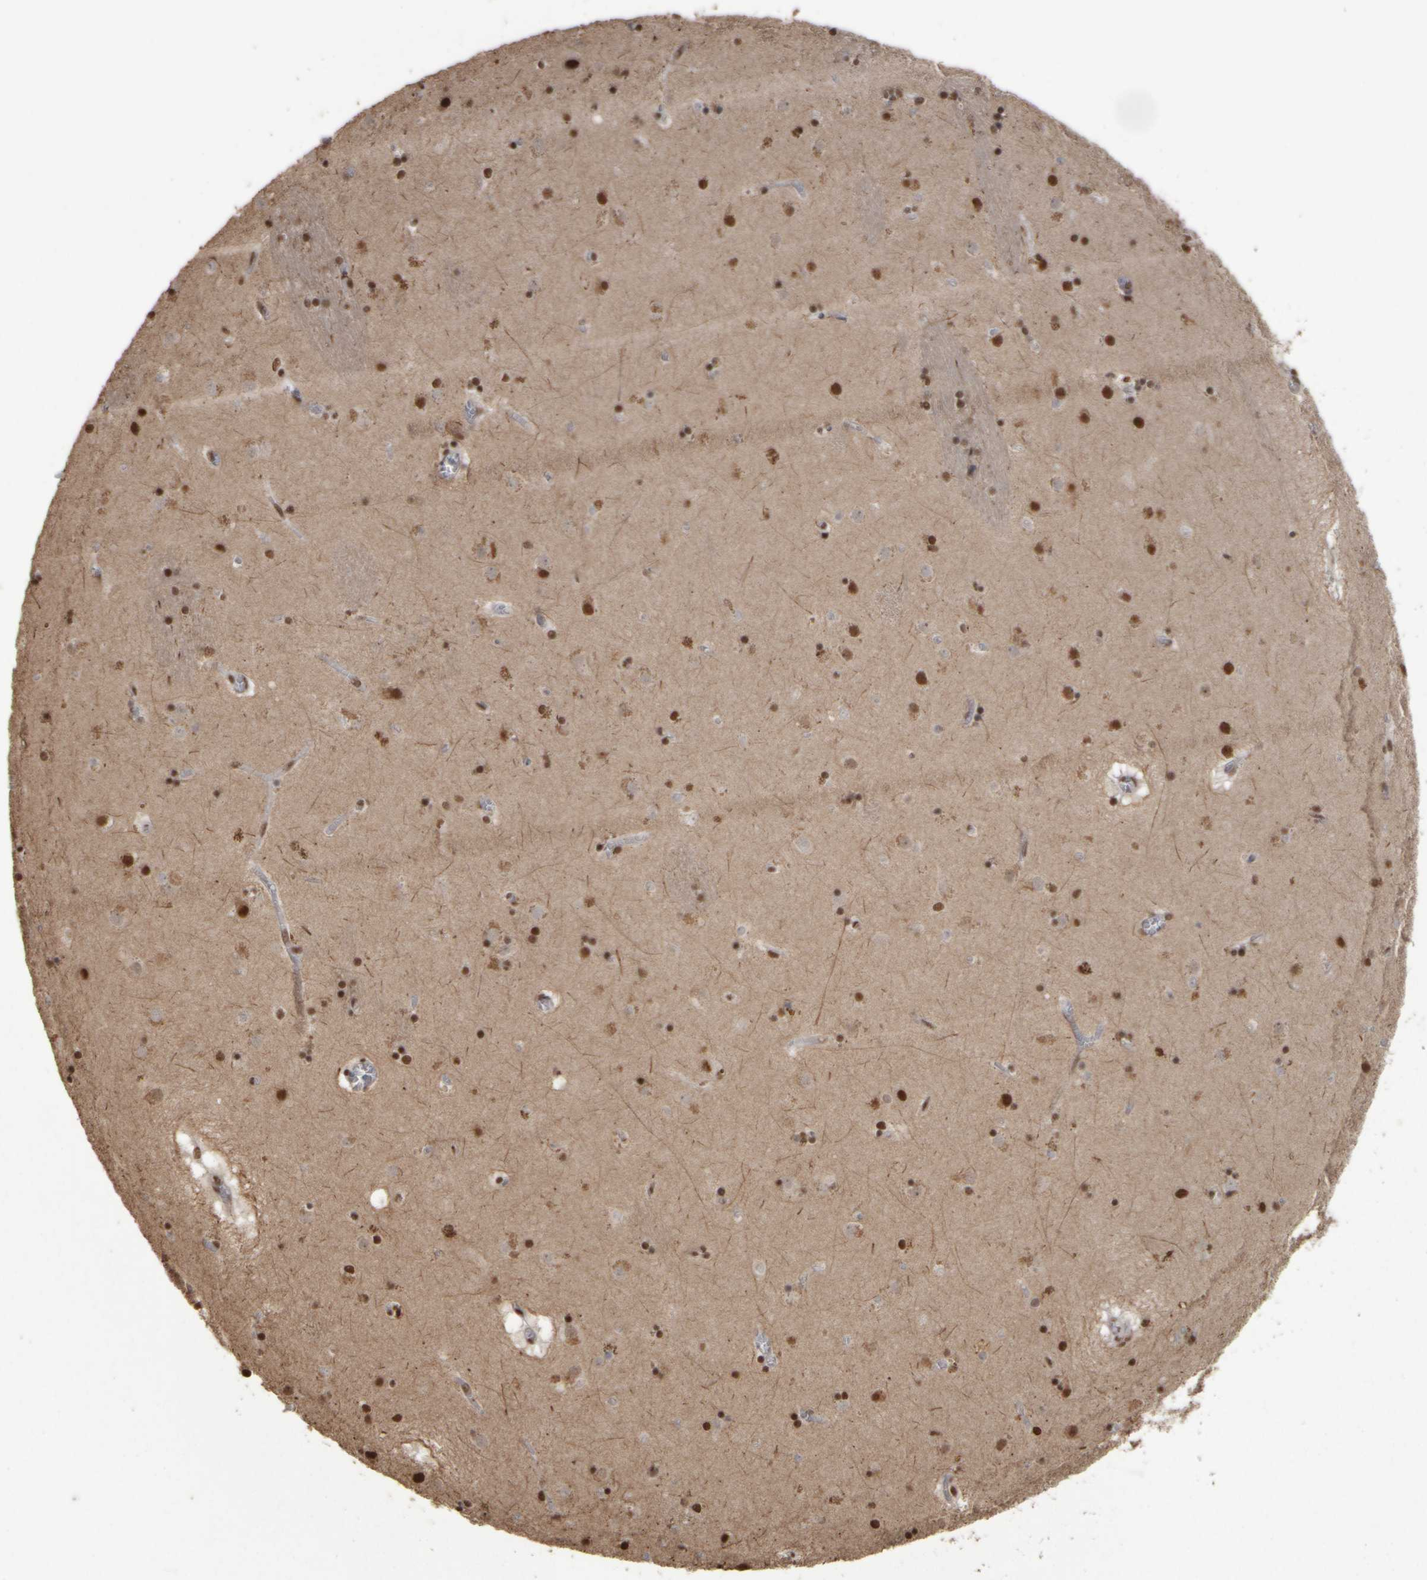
{"staining": {"intensity": "strong", "quantity": ">75%", "location": "nuclear"}, "tissue": "caudate", "cell_type": "Glial cells", "image_type": "normal", "snomed": [{"axis": "morphology", "description": "Normal tissue, NOS"}, {"axis": "topography", "description": "Lateral ventricle wall"}], "caption": "This image displays immunohistochemistry (IHC) staining of unremarkable caudate, with high strong nuclear expression in about >75% of glial cells.", "gene": "ZFHX4", "patient": {"sex": "male", "age": 70}}